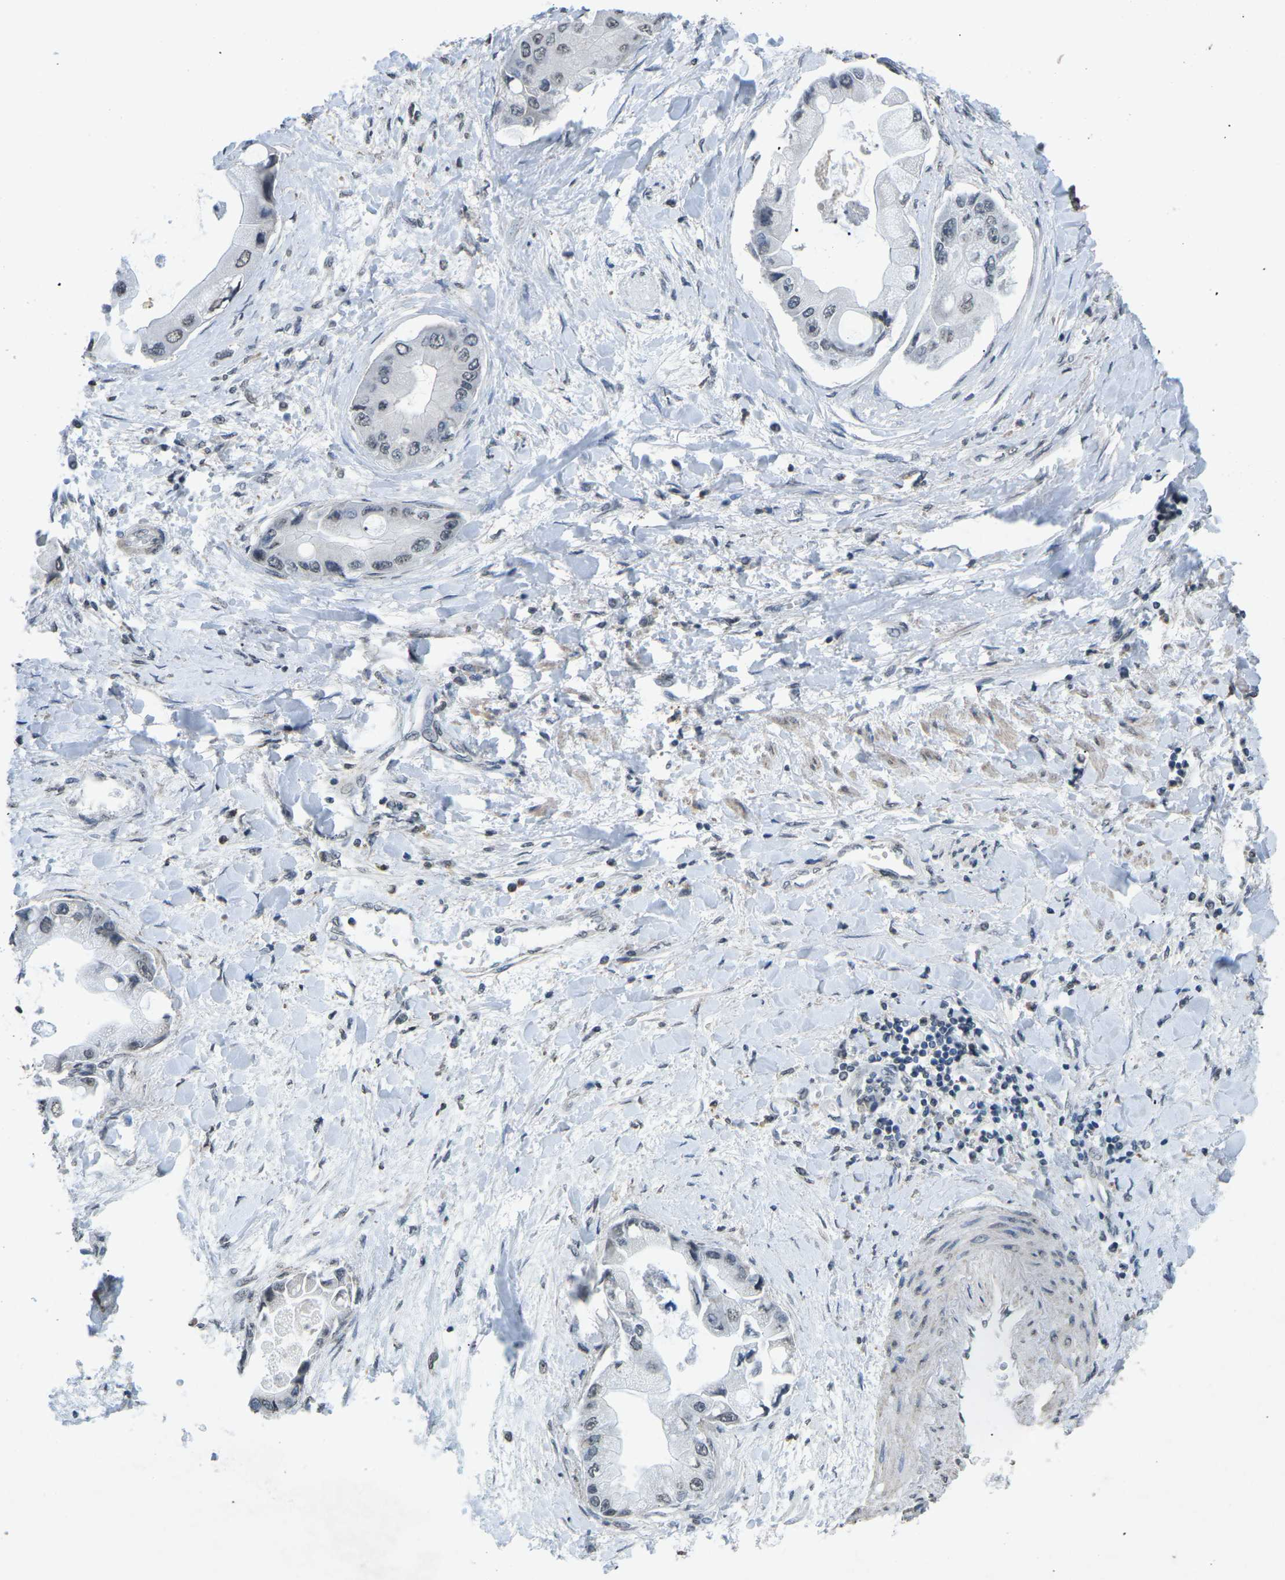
{"staining": {"intensity": "negative", "quantity": "none", "location": "none"}, "tissue": "liver cancer", "cell_type": "Tumor cells", "image_type": "cancer", "snomed": [{"axis": "morphology", "description": "Cholangiocarcinoma"}, {"axis": "topography", "description": "Liver"}], "caption": "High power microscopy photomicrograph of an immunohistochemistry micrograph of liver cancer (cholangiocarcinoma), revealing no significant positivity in tumor cells.", "gene": "TFR2", "patient": {"sex": "male", "age": 50}}